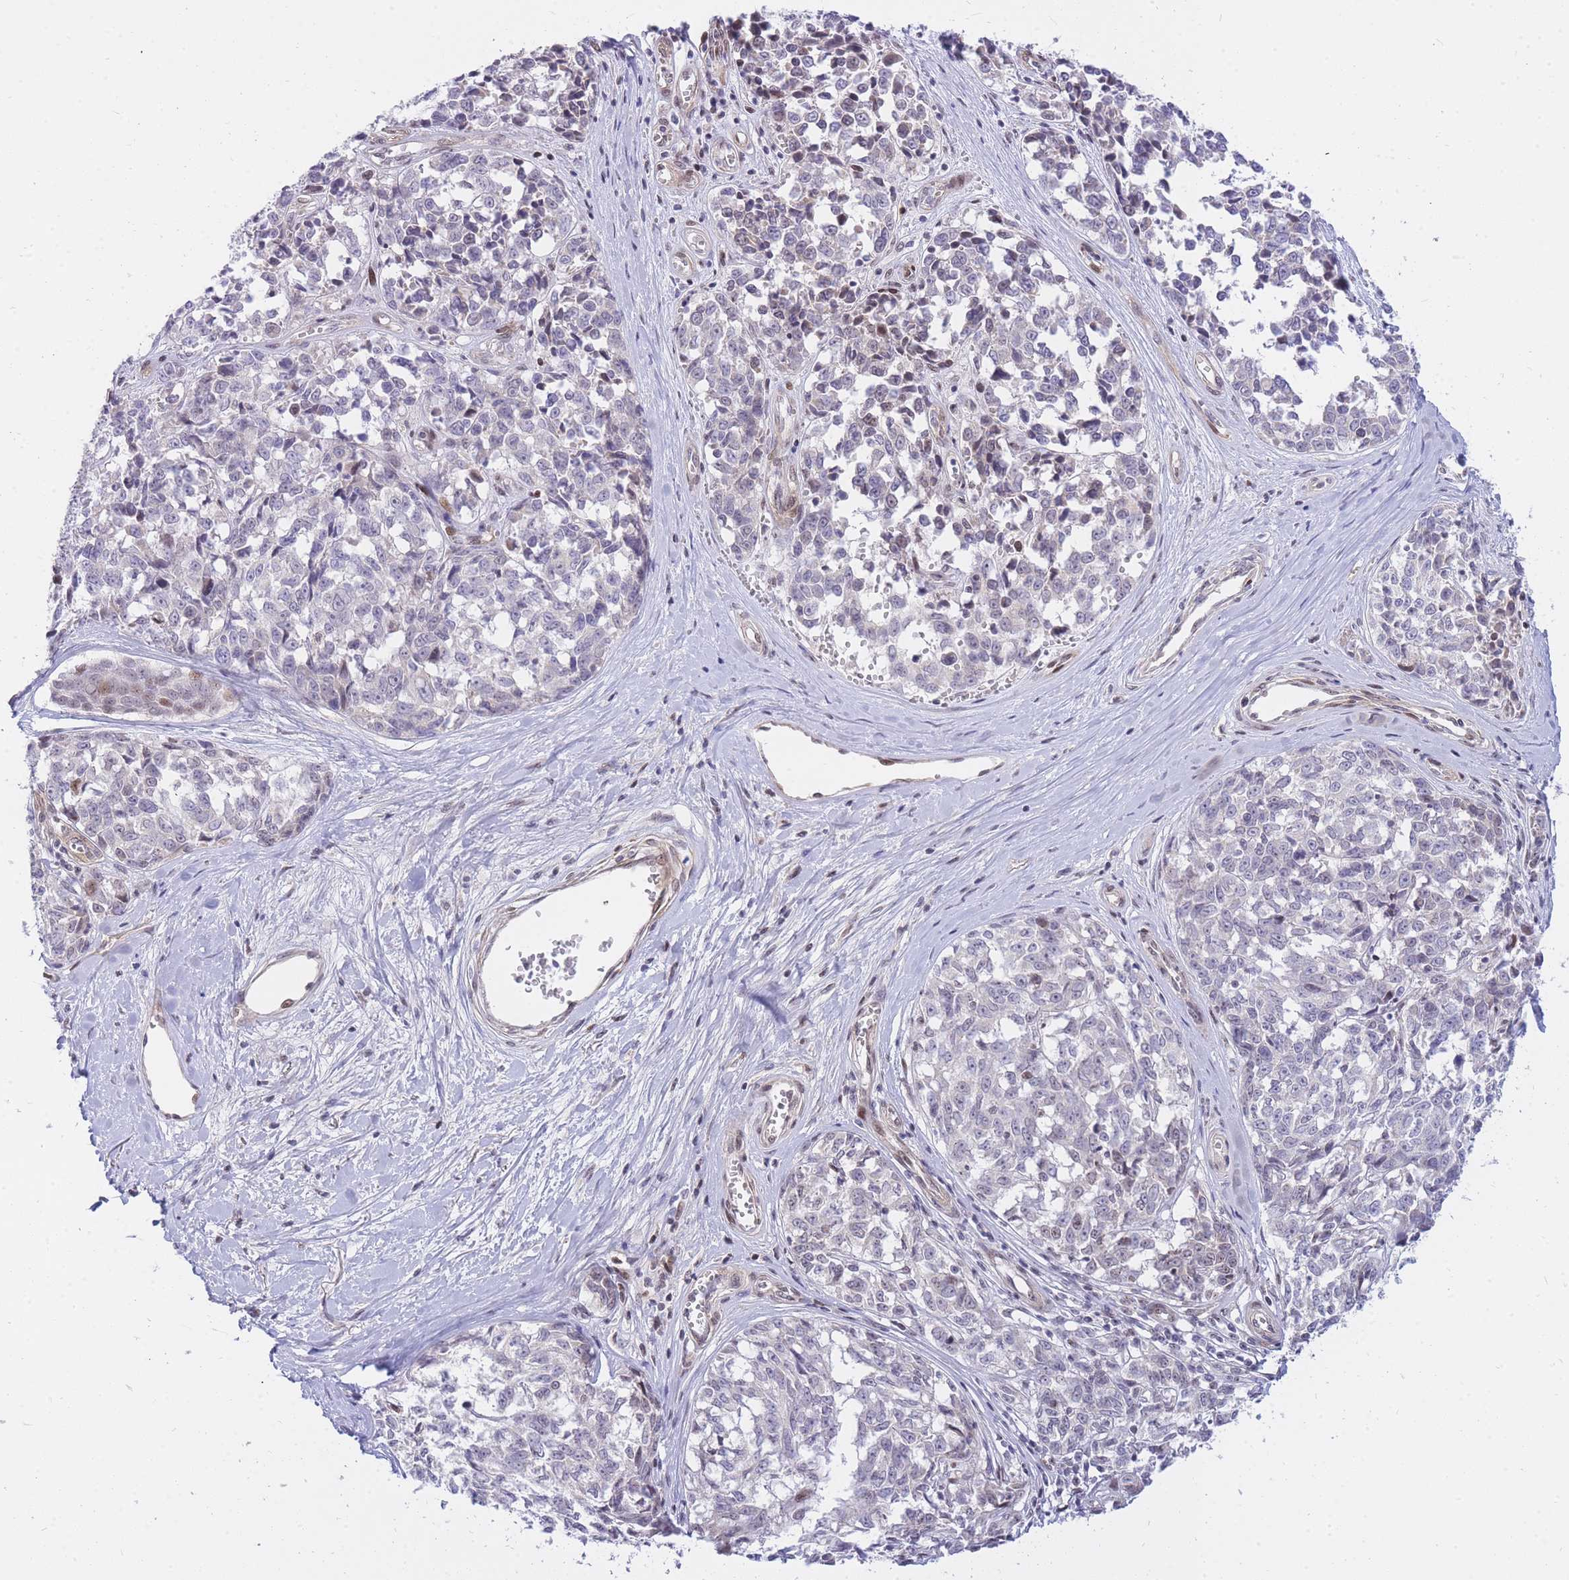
{"staining": {"intensity": "weak", "quantity": "<25%", "location": "nuclear"}, "tissue": "melanoma", "cell_type": "Tumor cells", "image_type": "cancer", "snomed": [{"axis": "morphology", "description": "Normal tissue, NOS"}, {"axis": "morphology", "description": "Malignant melanoma, NOS"}, {"axis": "topography", "description": "Skin"}], "caption": "The IHC photomicrograph has no significant expression in tumor cells of malignant melanoma tissue.", "gene": "TLE2", "patient": {"sex": "female", "age": 64}}